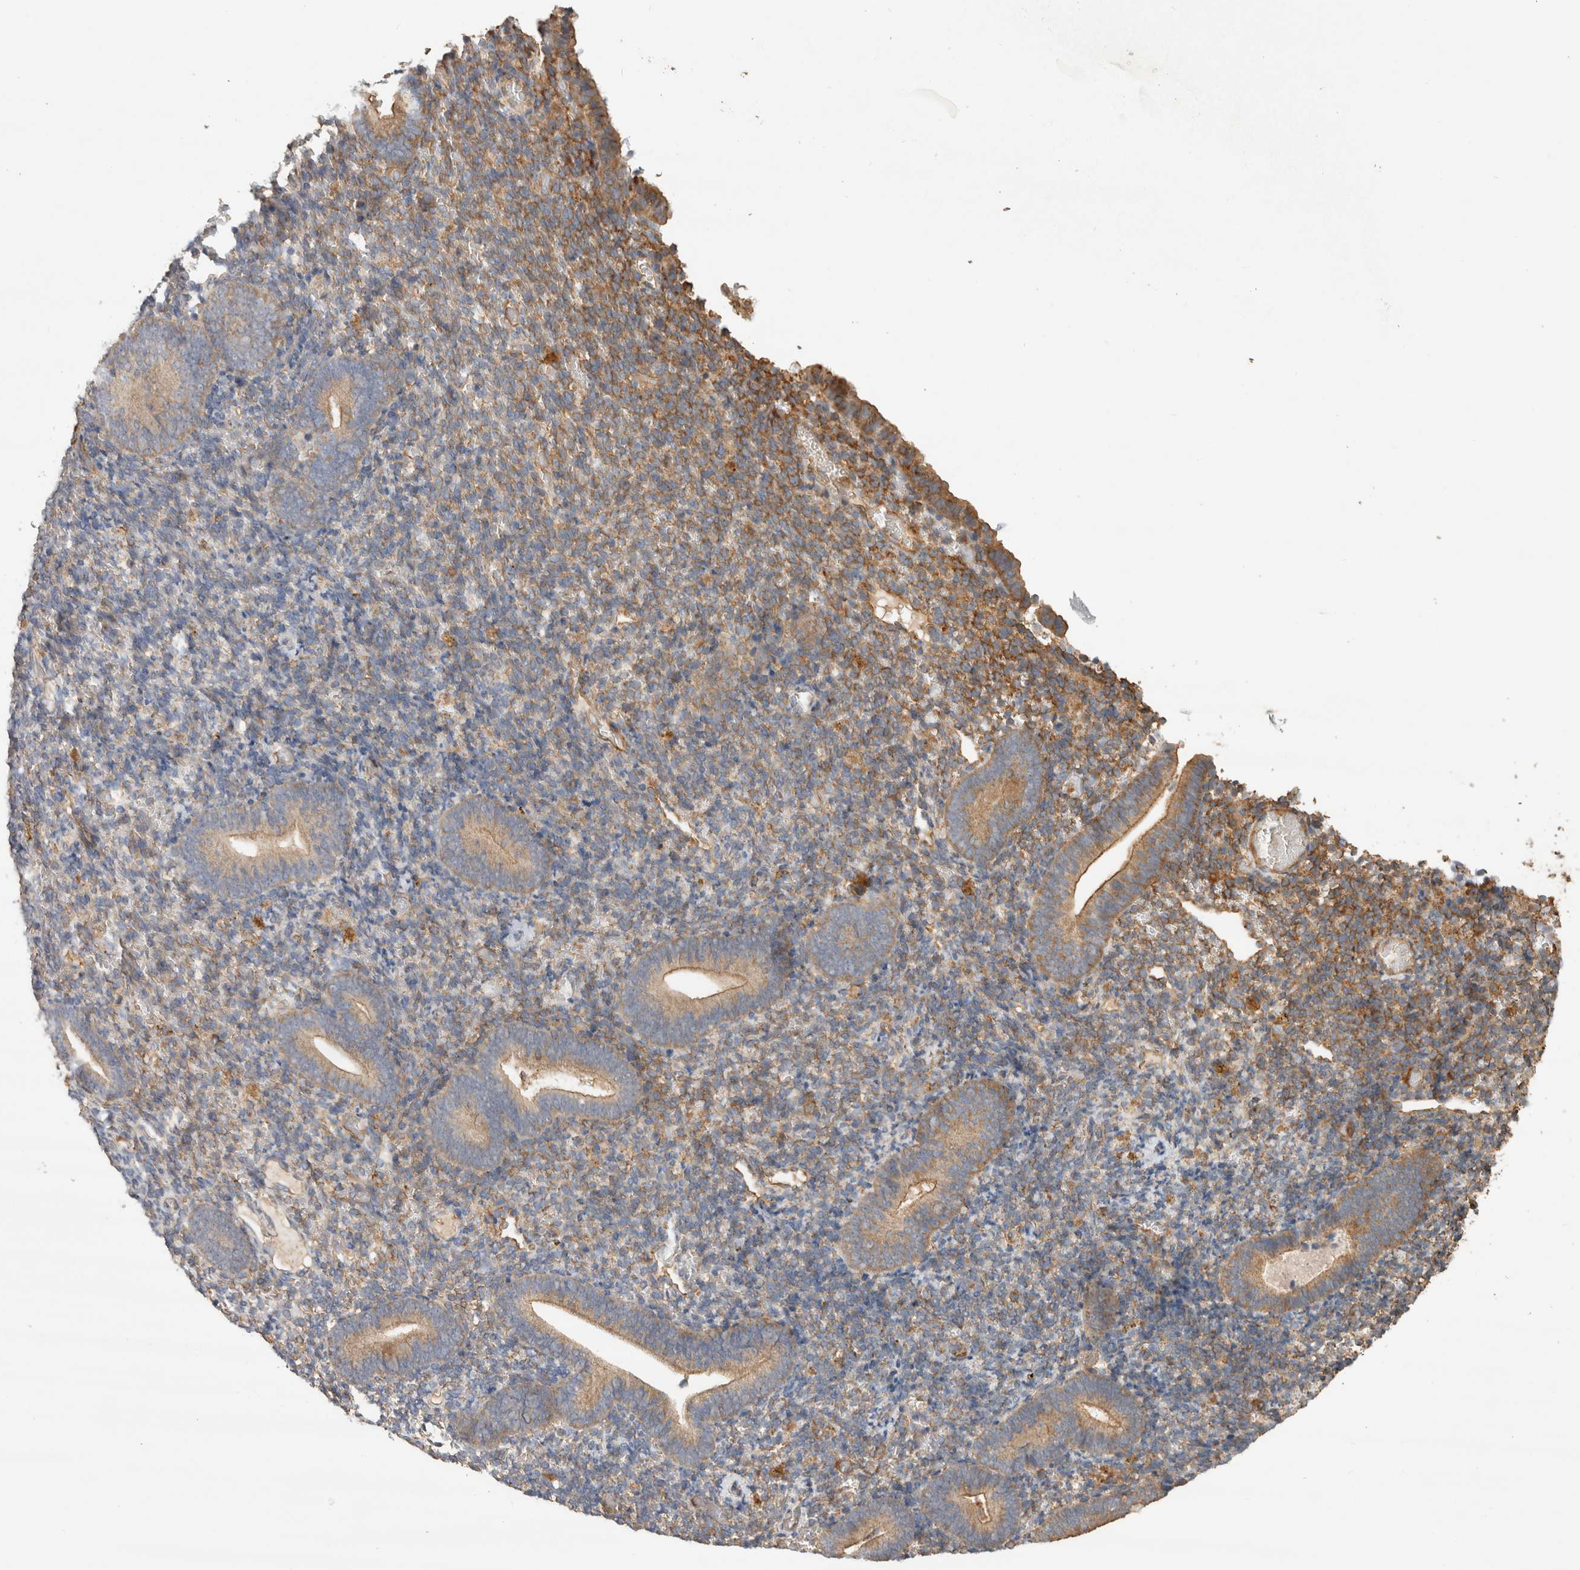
{"staining": {"intensity": "weak", "quantity": ">75%", "location": "cytoplasmic/membranous"}, "tissue": "endometrium", "cell_type": "Cells in endometrial stroma", "image_type": "normal", "snomed": [{"axis": "morphology", "description": "Normal tissue, NOS"}, {"axis": "topography", "description": "Endometrium"}], "caption": "An IHC photomicrograph of normal tissue is shown. Protein staining in brown shows weak cytoplasmic/membranous positivity in endometrium within cells in endometrial stroma.", "gene": "EIF4G3", "patient": {"sex": "female", "age": 51}}